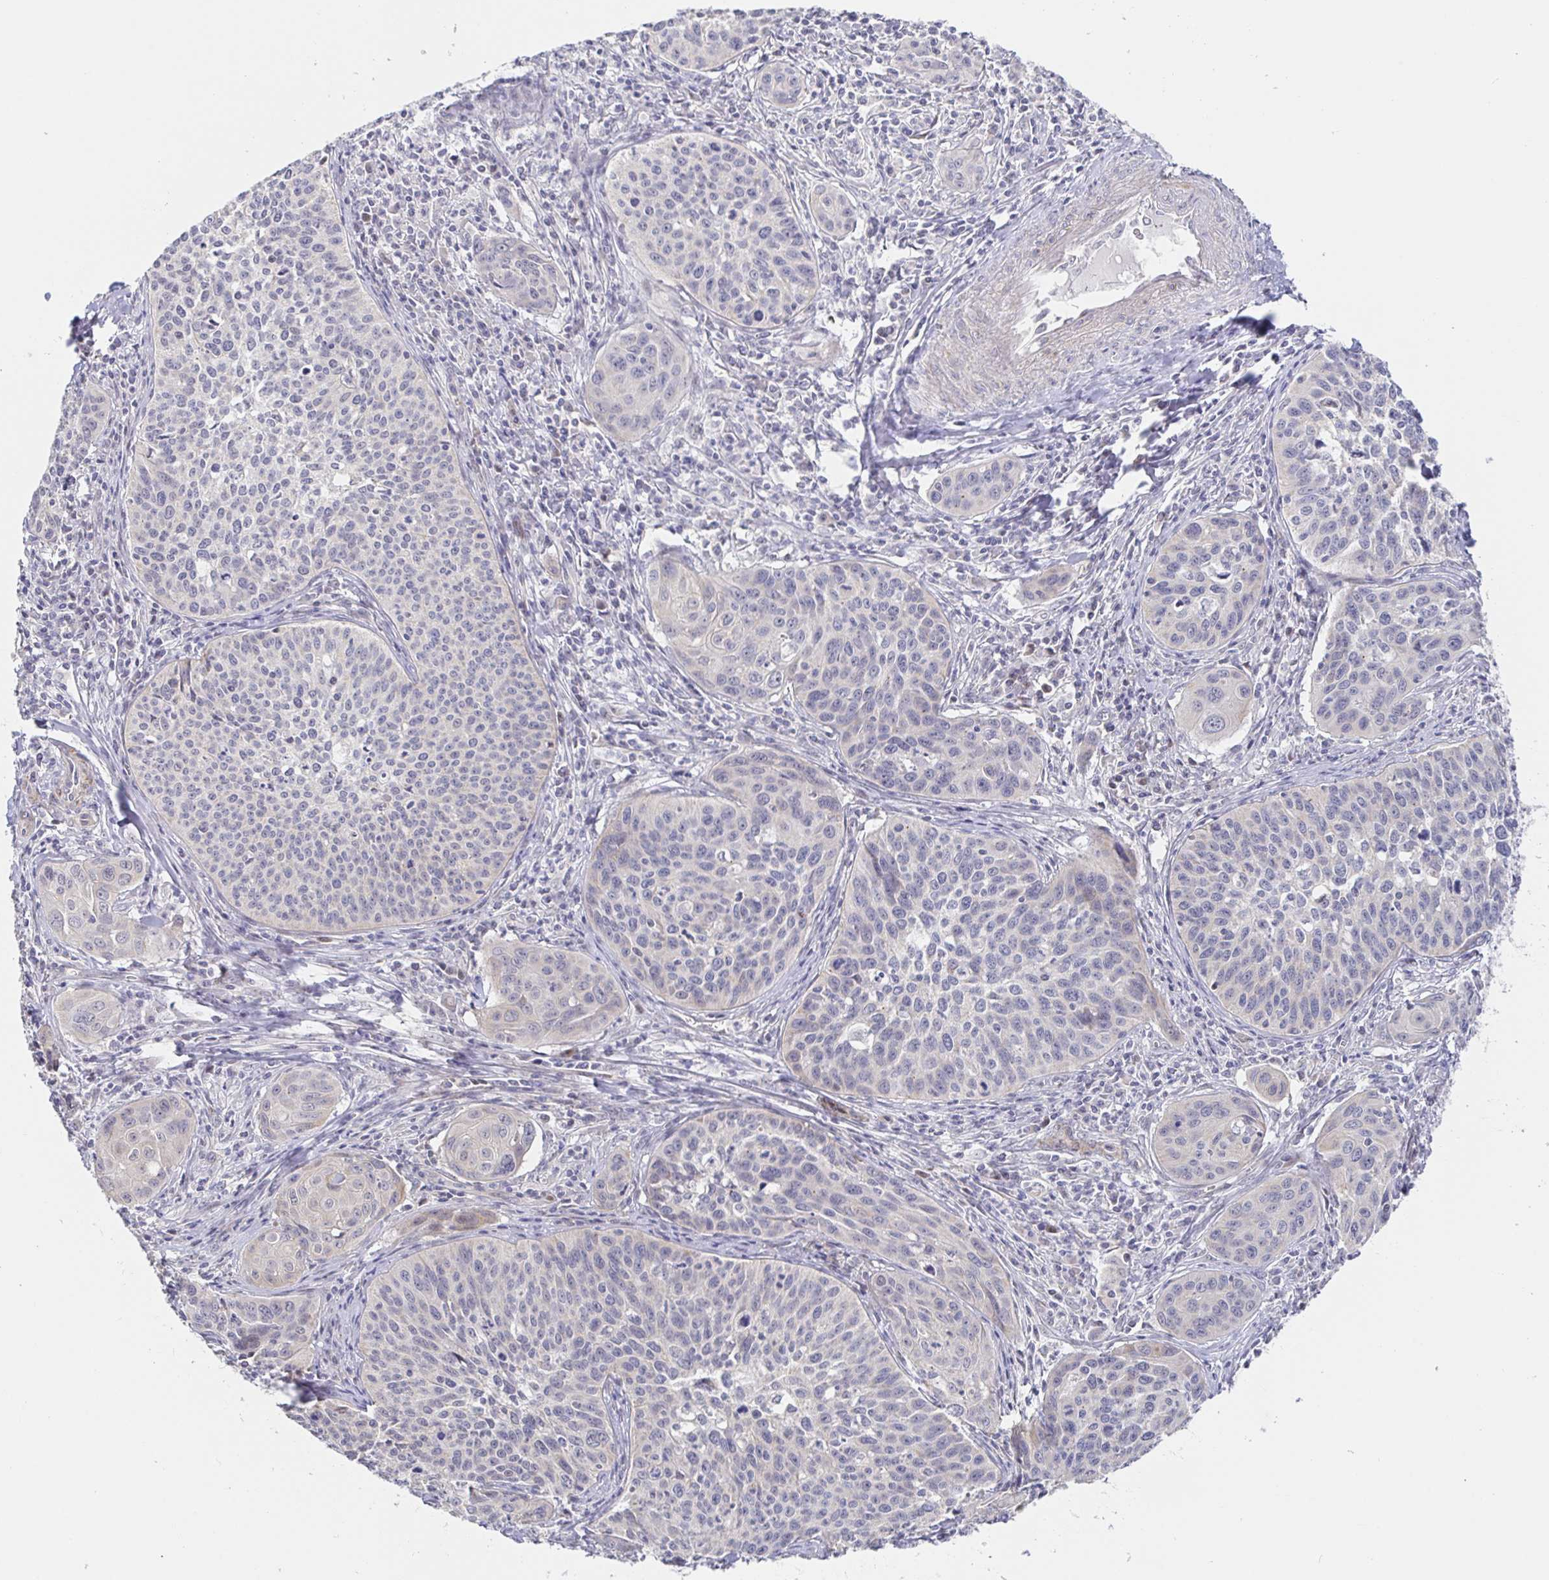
{"staining": {"intensity": "negative", "quantity": "none", "location": "none"}, "tissue": "cervical cancer", "cell_type": "Tumor cells", "image_type": "cancer", "snomed": [{"axis": "morphology", "description": "Squamous cell carcinoma, NOS"}, {"axis": "topography", "description": "Cervix"}], "caption": "The immunohistochemistry histopathology image has no significant positivity in tumor cells of squamous cell carcinoma (cervical) tissue. (DAB immunohistochemistry, high magnification).", "gene": "CIT", "patient": {"sex": "female", "age": 31}}